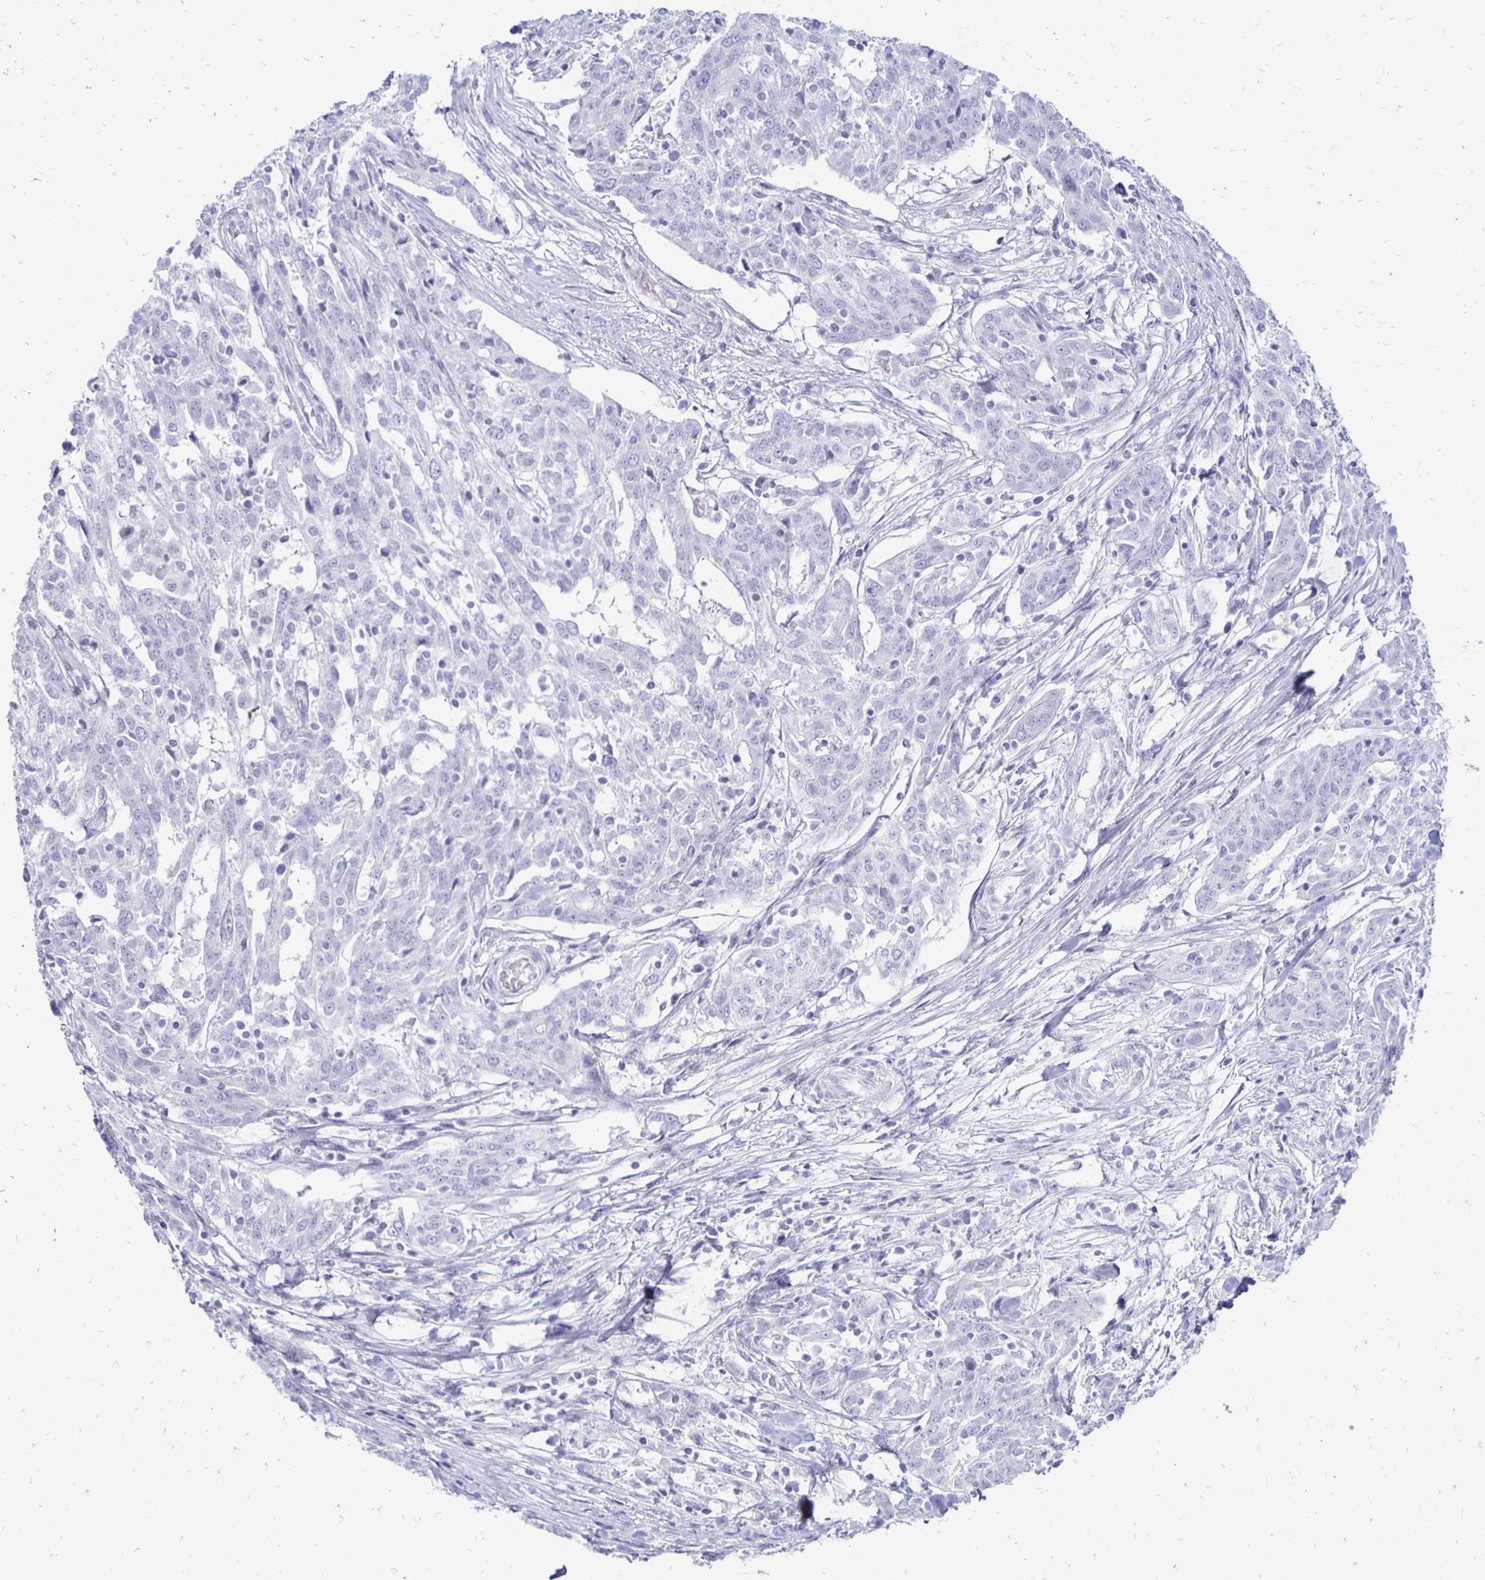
{"staining": {"intensity": "negative", "quantity": "none", "location": "none"}, "tissue": "ovarian cancer", "cell_type": "Tumor cells", "image_type": "cancer", "snomed": [{"axis": "morphology", "description": "Cystadenocarcinoma, serous, NOS"}, {"axis": "topography", "description": "Ovary"}], "caption": "Serous cystadenocarcinoma (ovarian) was stained to show a protein in brown. There is no significant staining in tumor cells.", "gene": "RYR1", "patient": {"sex": "female", "age": 67}}